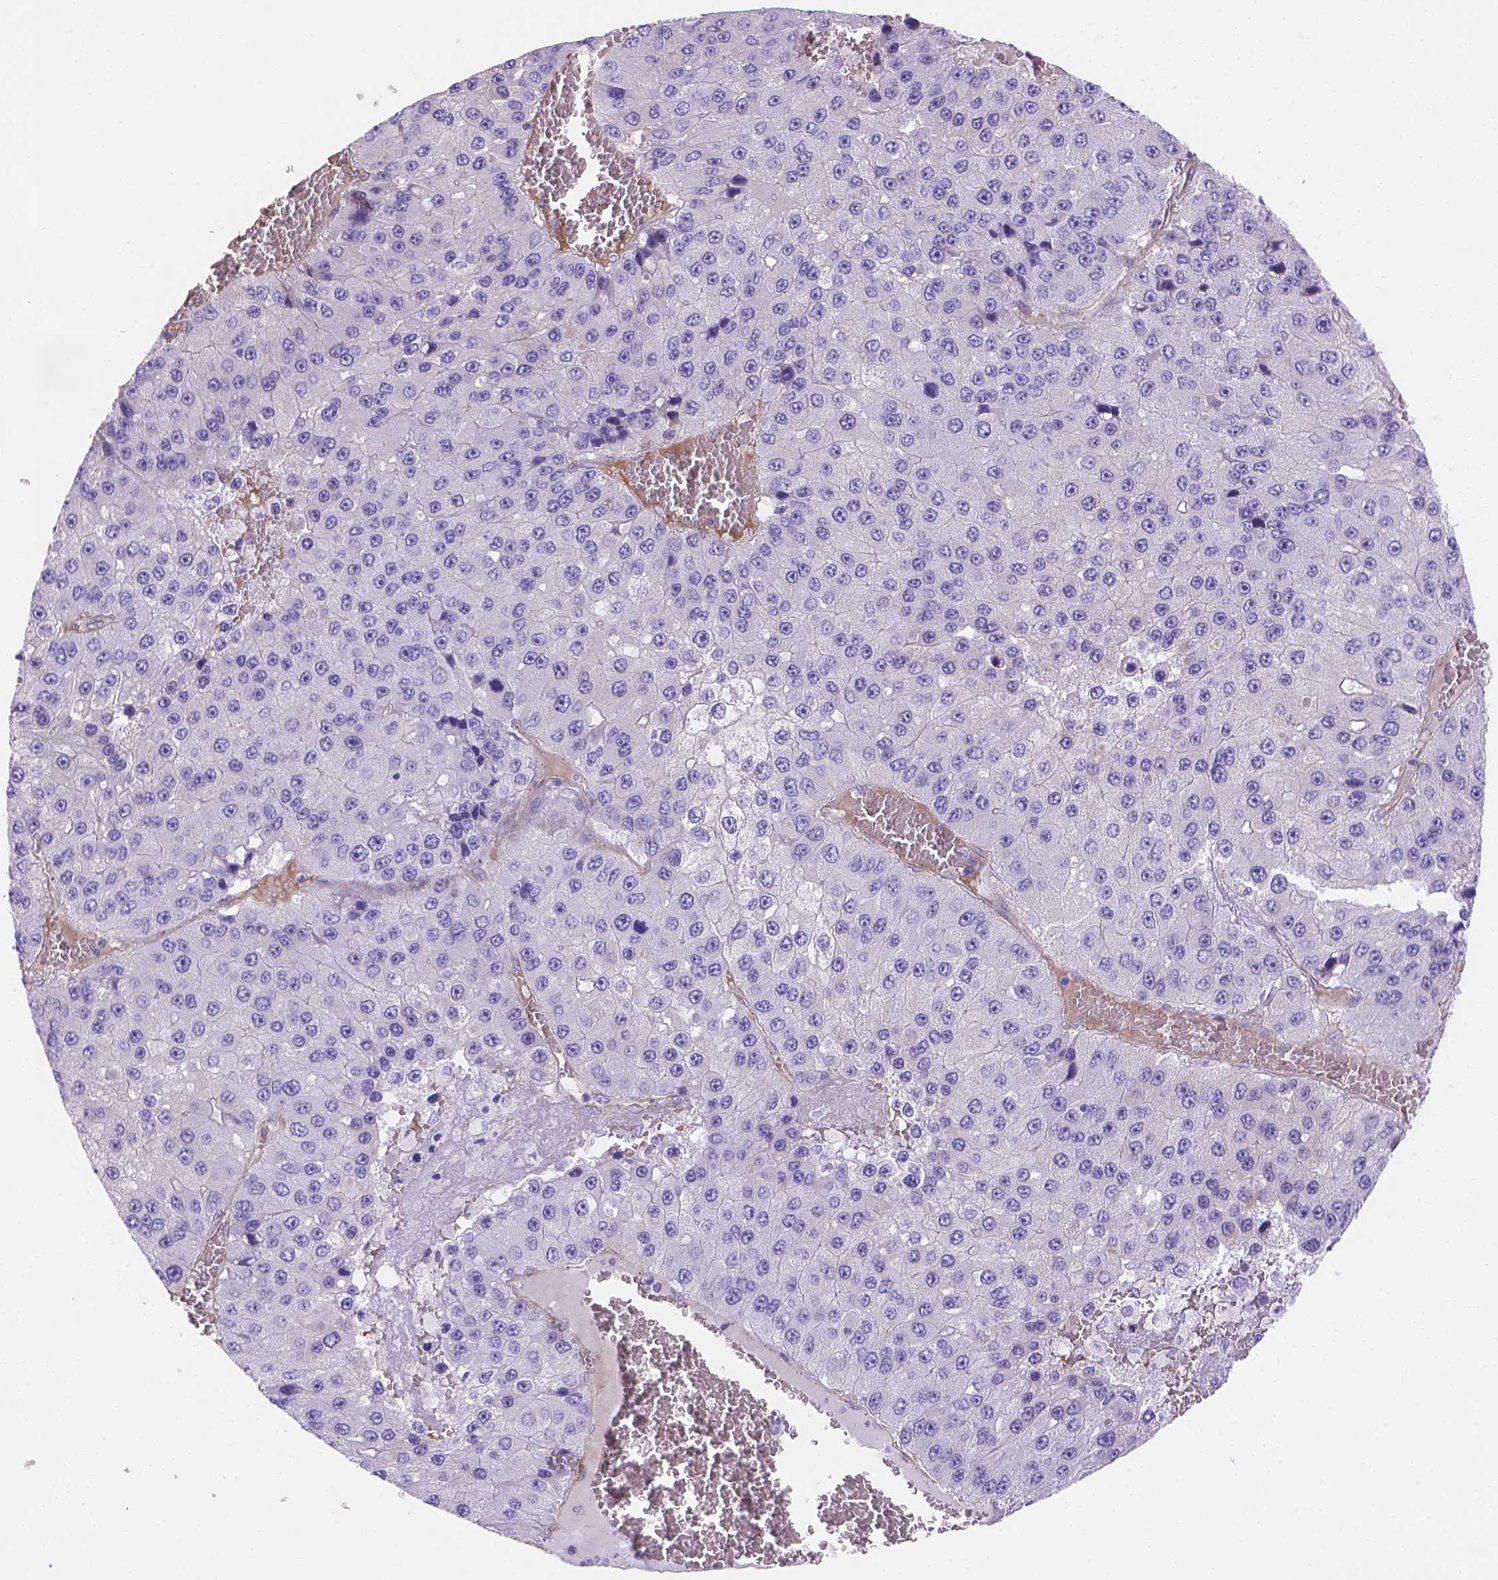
{"staining": {"intensity": "negative", "quantity": "none", "location": "none"}, "tissue": "liver cancer", "cell_type": "Tumor cells", "image_type": "cancer", "snomed": [{"axis": "morphology", "description": "Carcinoma, Hepatocellular, NOS"}, {"axis": "topography", "description": "Liver"}], "caption": "High power microscopy micrograph of an immunohistochemistry (IHC) image of hepatocellular carcinoma (liver), revealing no significant positivity in tumor cells.", "gene": "SLC40A1", "patient": {"sex": "female", "age": 73}}